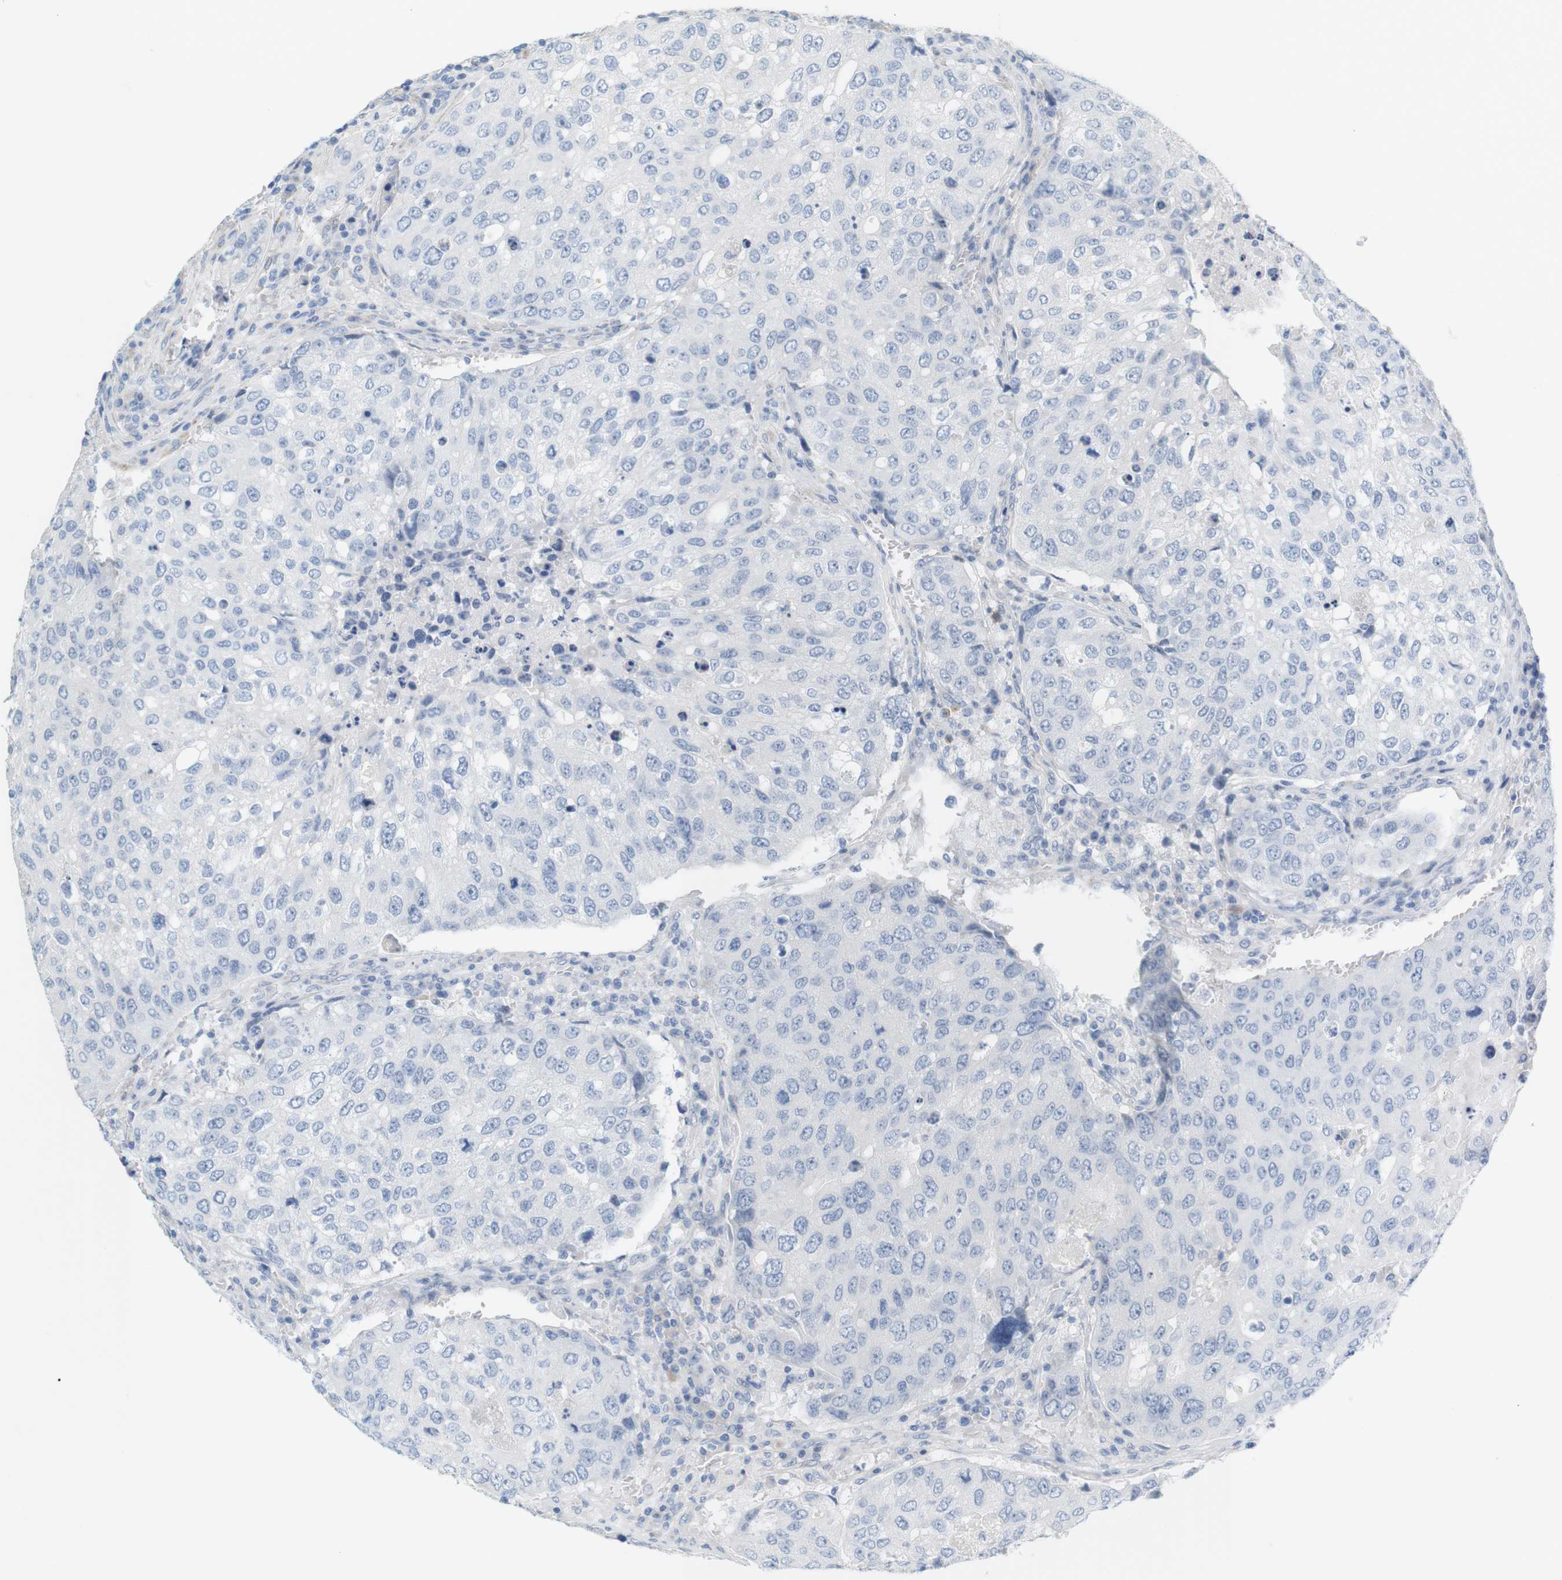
{"staining": {"intensity": "negative", "quantity": "none", "location": "none"}, "tissue": "urothelial cancer", "cell_type": "Tumor cells", "image_type": "cancer", "snomed": [{"axis": "morphology", "description": "Urothelial carcinoma, High grade"}, {"axis": "topography", "description": "Lymph node"}, {"axis": "topography", "description": "Urinary bladder"}], "caption": "Tumor cells are negative for protein expression in human urothelial carcinoma (high-grade).", "gene": "RGS9", "patient": {"sex": "male", "age": 51}}